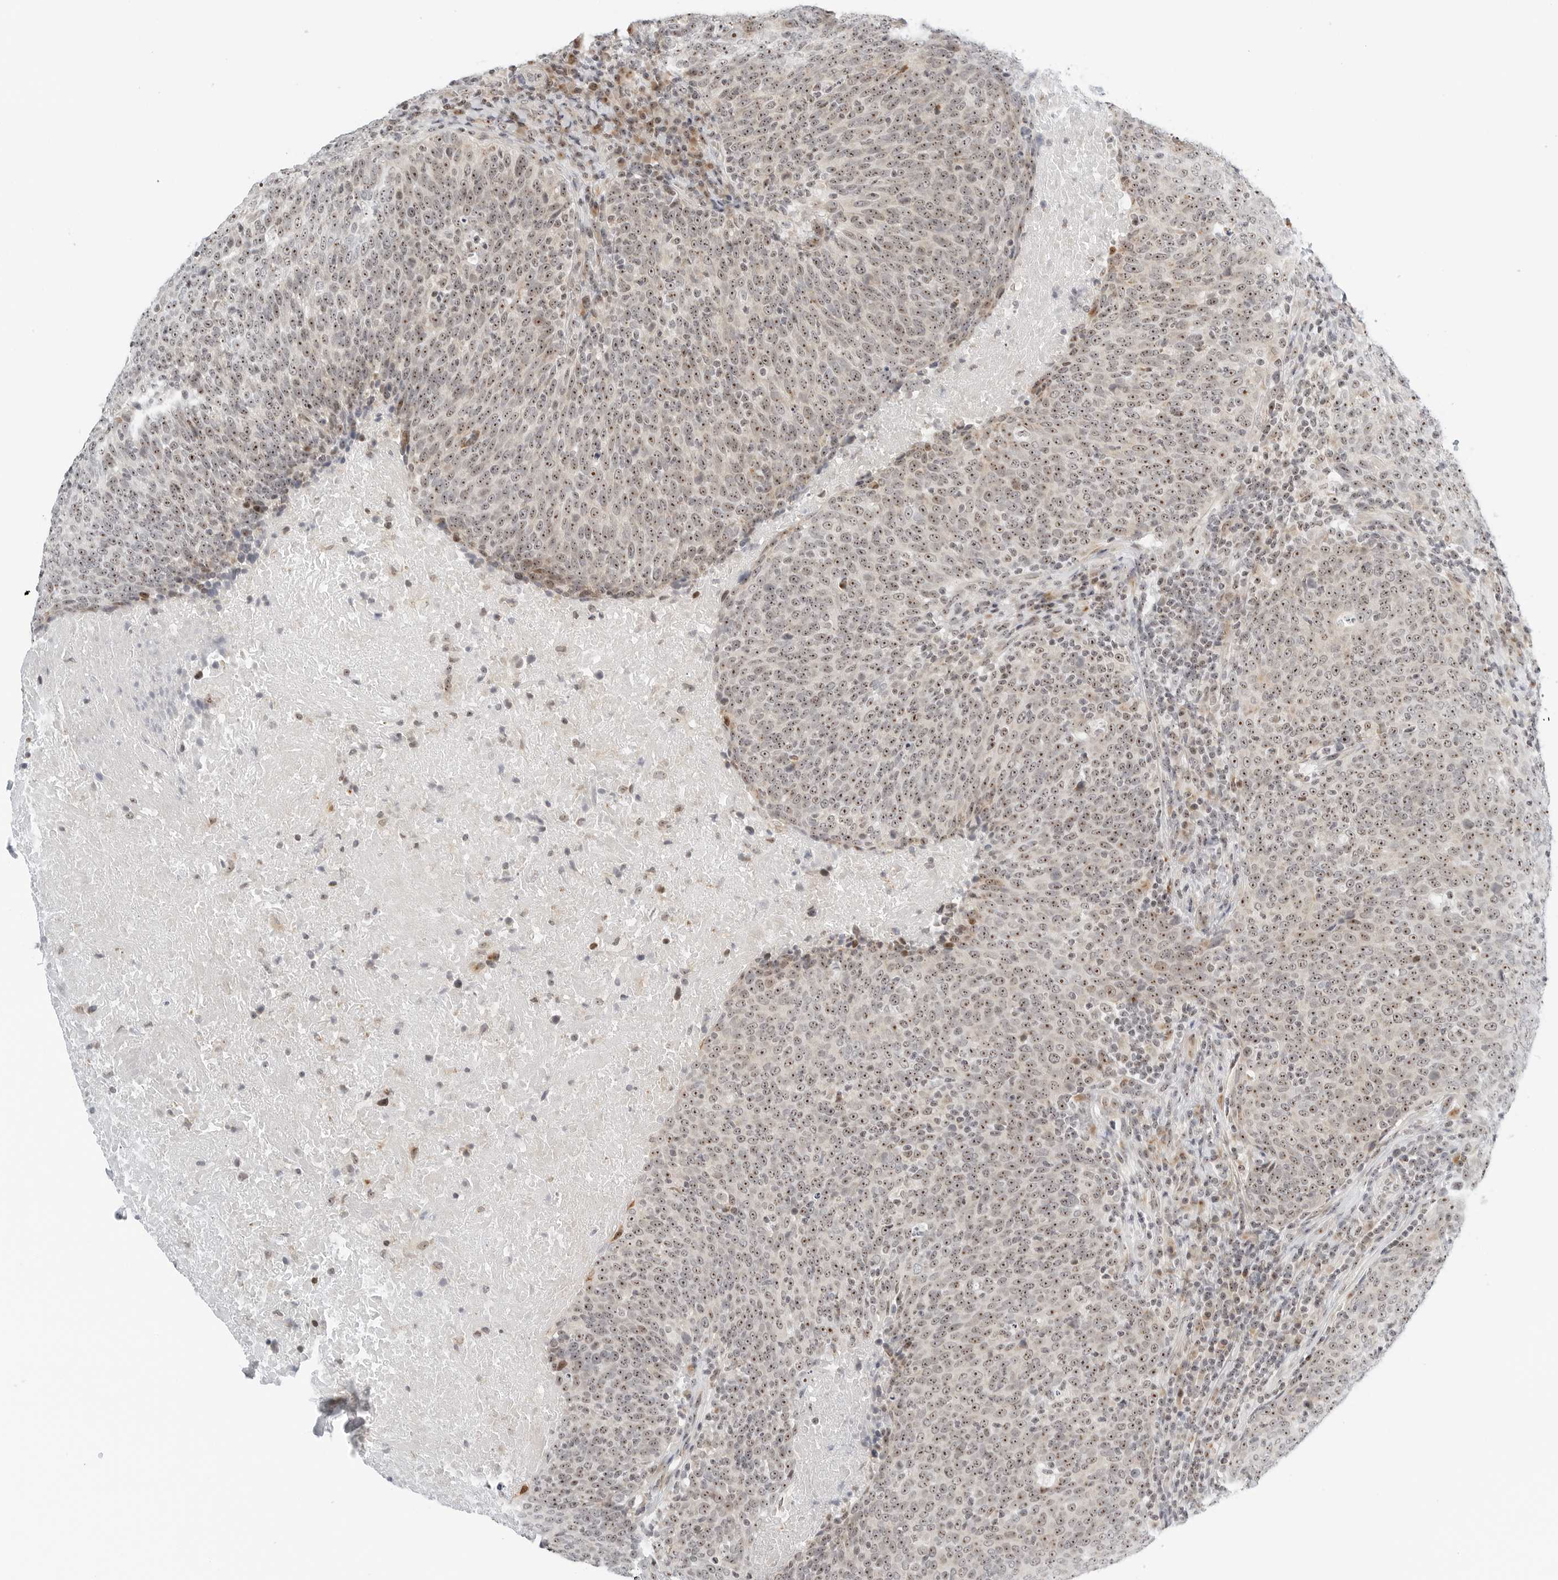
{"staining": {"intensity": "moderate", "quantity": ">75%", "location": "nuclear"}, "tissue": "head and neck cancer", "cell_type": "Tumor cells", "image_type": "cancer", "snomed": [{"axis": "morphology", "description": "Squamous cell carcinoma, NOS"}, {"axis": "morphology", "description": "Squamous cell carcinoma, metastatic, NOS"}, {"axis": "topography", "description": "Lymph node"}, {"axis": "topography", "description": "Head-Neck"}], "caption": "Immunohistochemical staining of human head and neck cancer (squamous cell carcinoma) demonstrates medium levels of moderate nuclear protein positivity in approximately >75% of tumor cells.", "gene": "RIMKLA", "patient": {"sex": "male", "age": 62}}